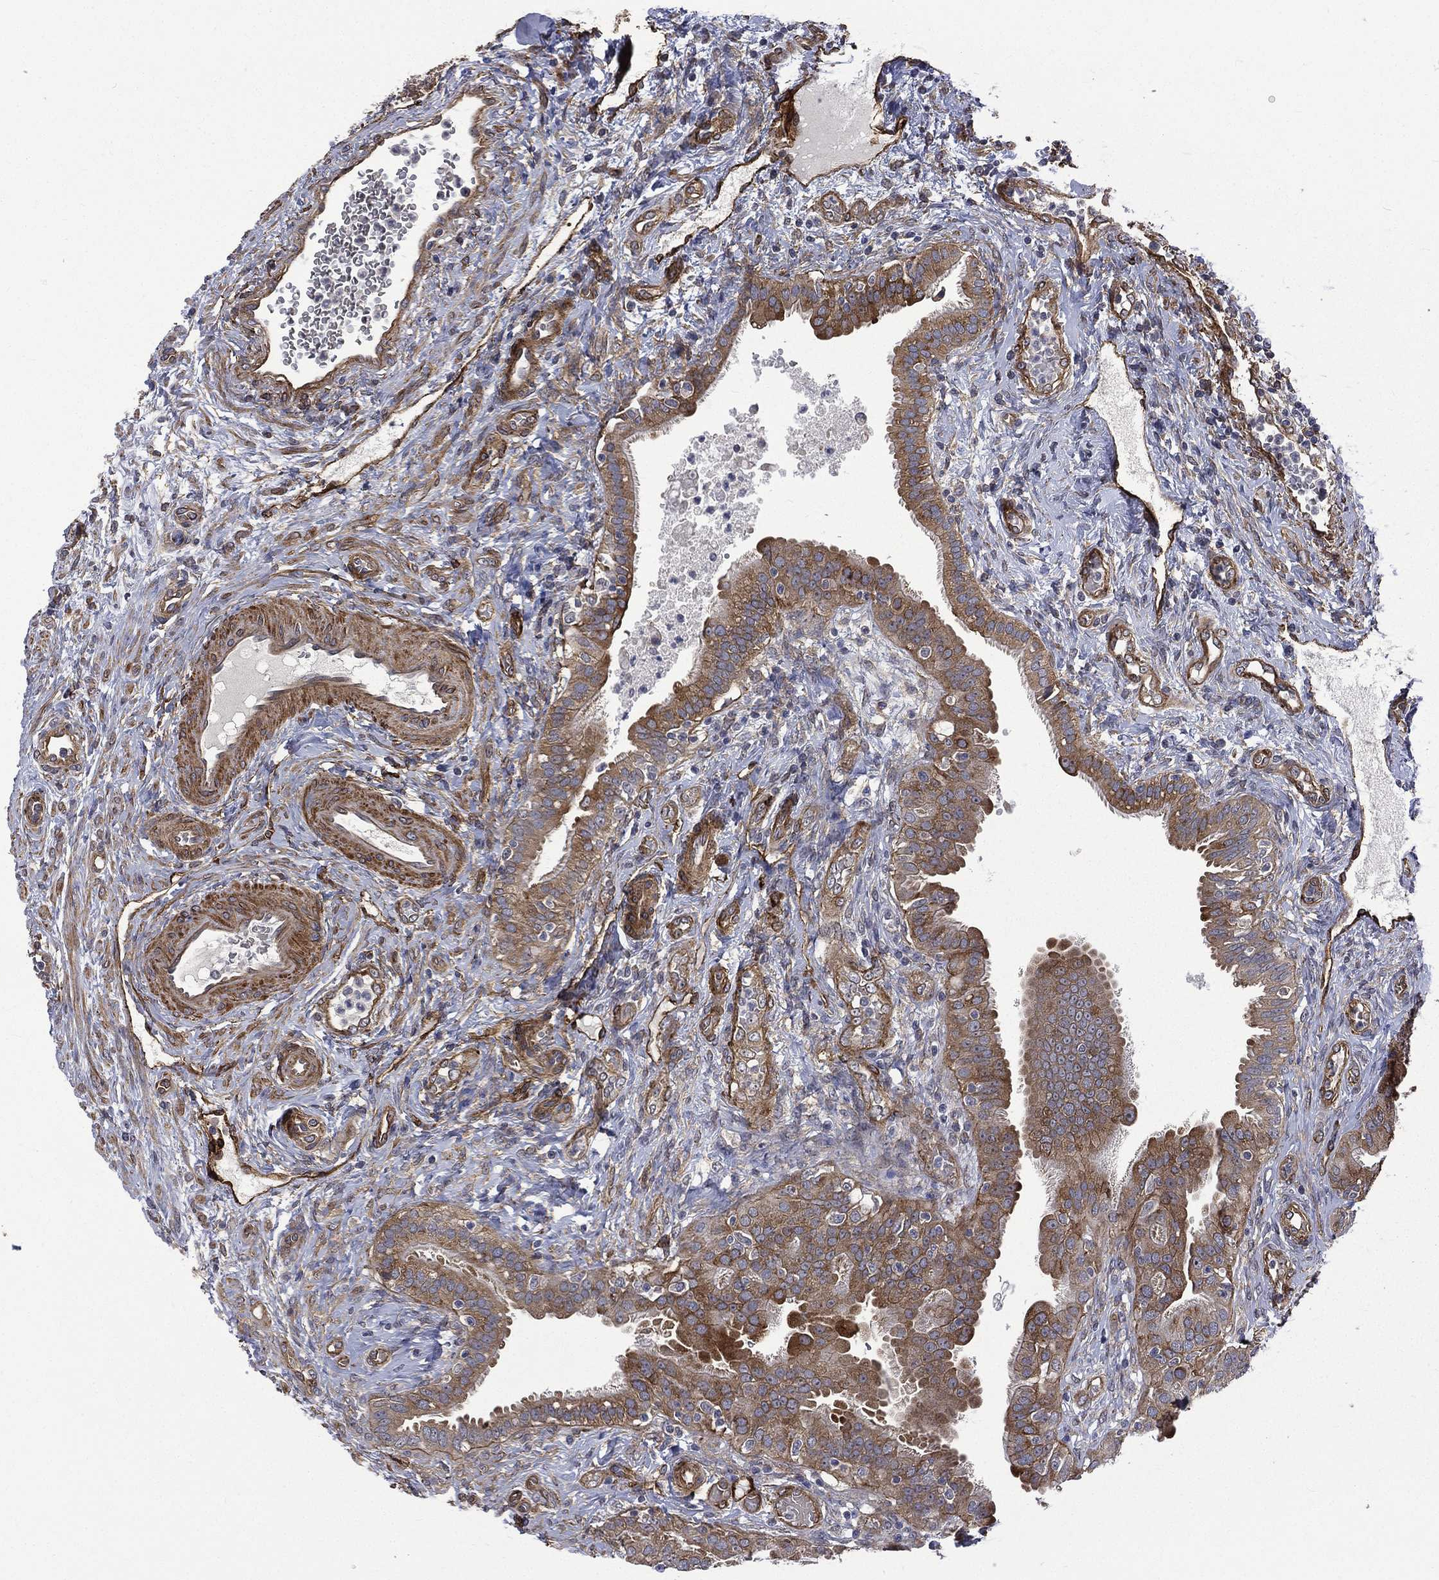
{"staining": {"intensity": "moderate", "quantity": "25%-75%", "location": "cytoplasmic/membranous"}, "tissue": "fallopian tube", "cell_type": "Glandular cells", "image_type": "normal", "snomed": [{"axis": "morphology", "description": "Normal tissue, NOS"}, {"axis": "topography", "description": "Fallopian tube"}], "caption": "Immunohistochemistry staining of unremarkable fallopian tube, which demonstrates medium levels of moderate cytoplasmic/membranous expression in about 25%-75% of glandular cells indicating moderate cytoplasmic/membranous protein expression. The staining was performed using DAB (brown) for protein detection and nuclei were counterstained in hematoxylin (blue).", "gene": "PPFIBP1", "patient": {"sex": "female", "age": 41}}